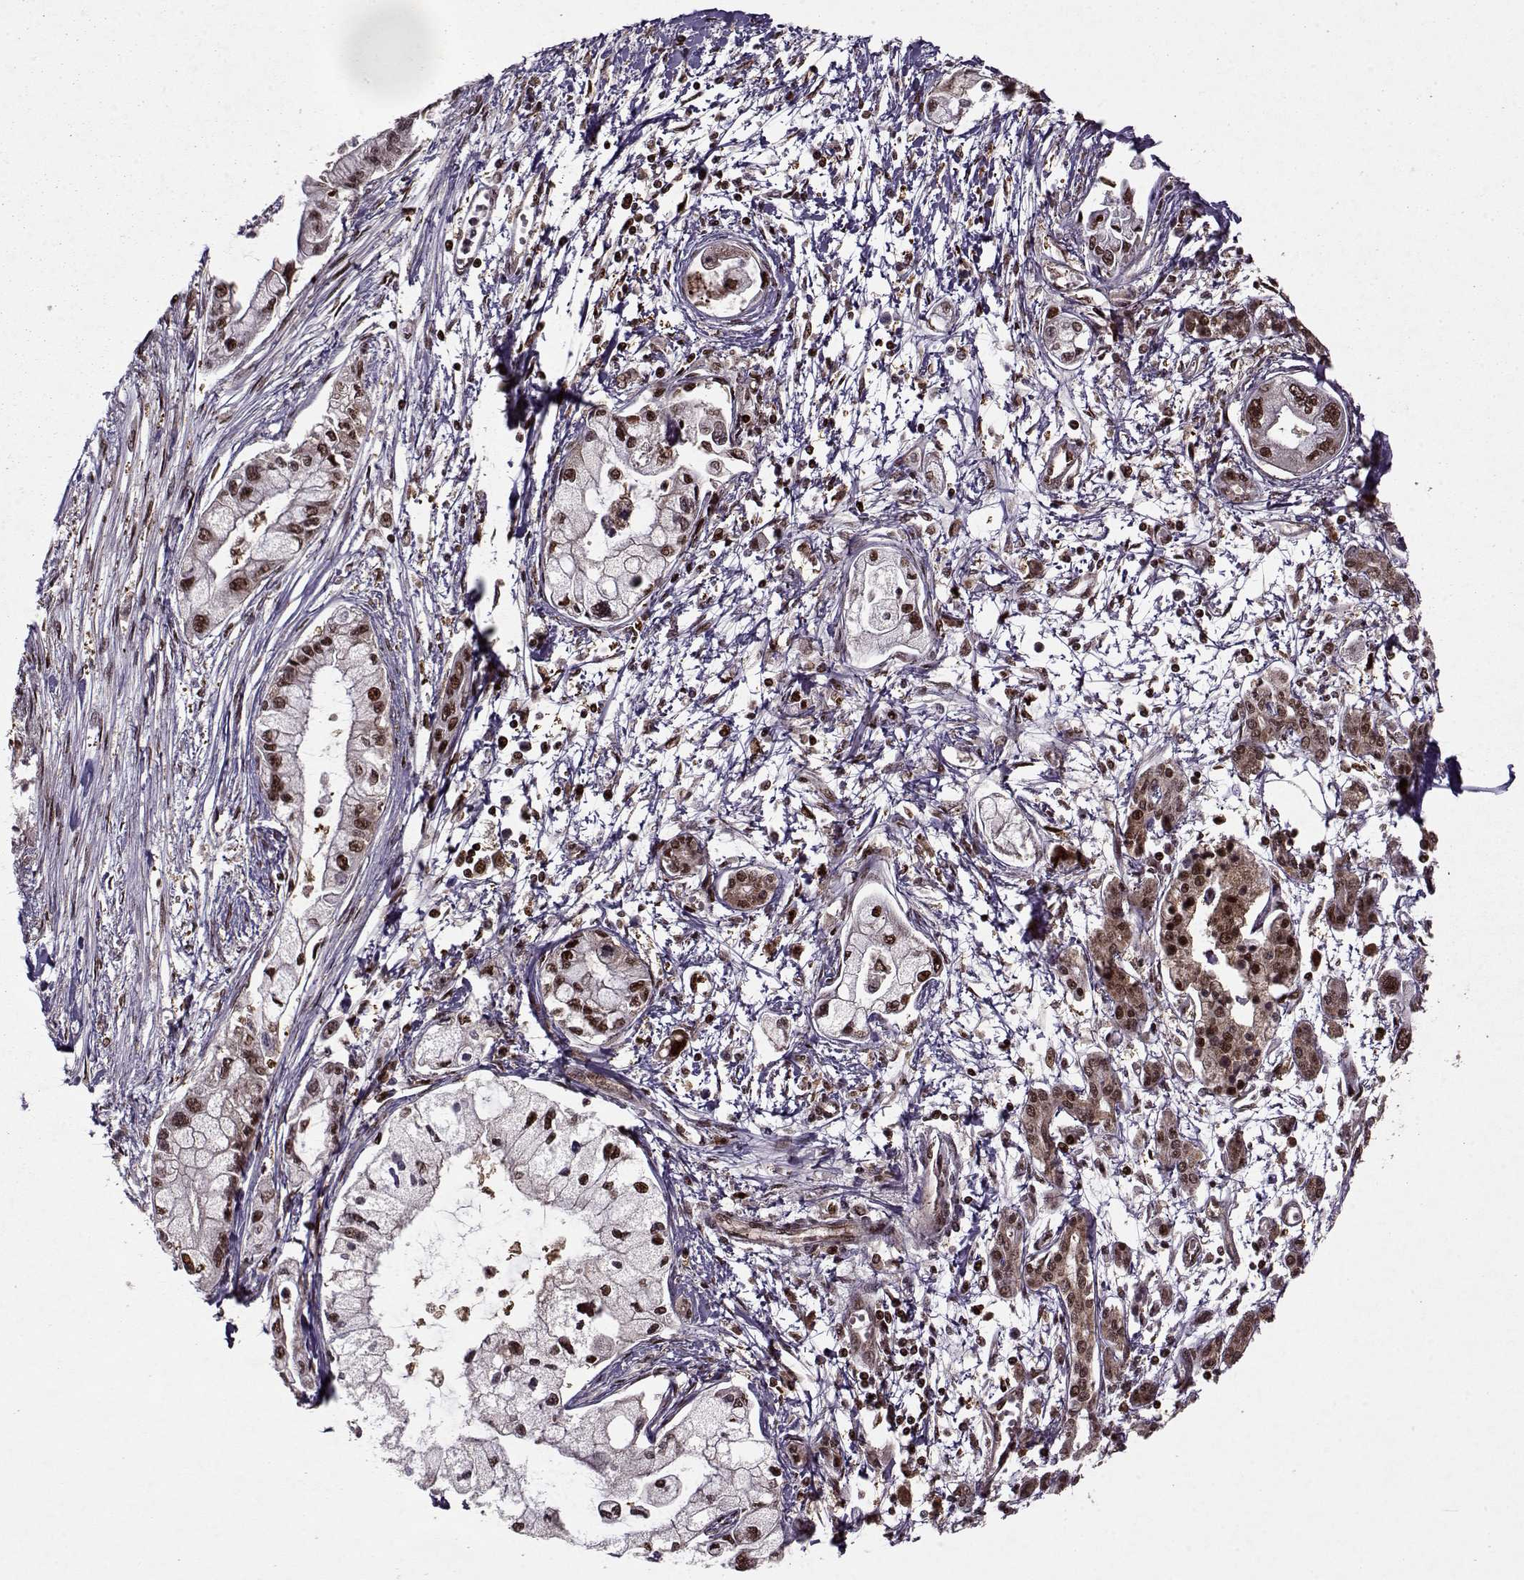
{"staining": {"intensity": "strong", "quantity": ">75%", "location": "nuclear"}, "tissue": "pancreatic cancer", "cell_type": "Tumor cells", "image_type": "cancer", "snomed": [{"axis": "morphology", "description": "Adenocarcinoma, NOS"}, {"axis": "topography", "description": "Pancreas"}], "caption": "Immunohistochemical staining of human pancreatic adenocarcinoma demonstrates high levels of strong nuclear expression in approximately >75% of tumor cells. (Stains: DAB in brown, nuclei in blue, Microscopy: brightfield microscopy at high magnification).", "gene": "PSMA7", "patient": {"sex": "male", "age": 54}}